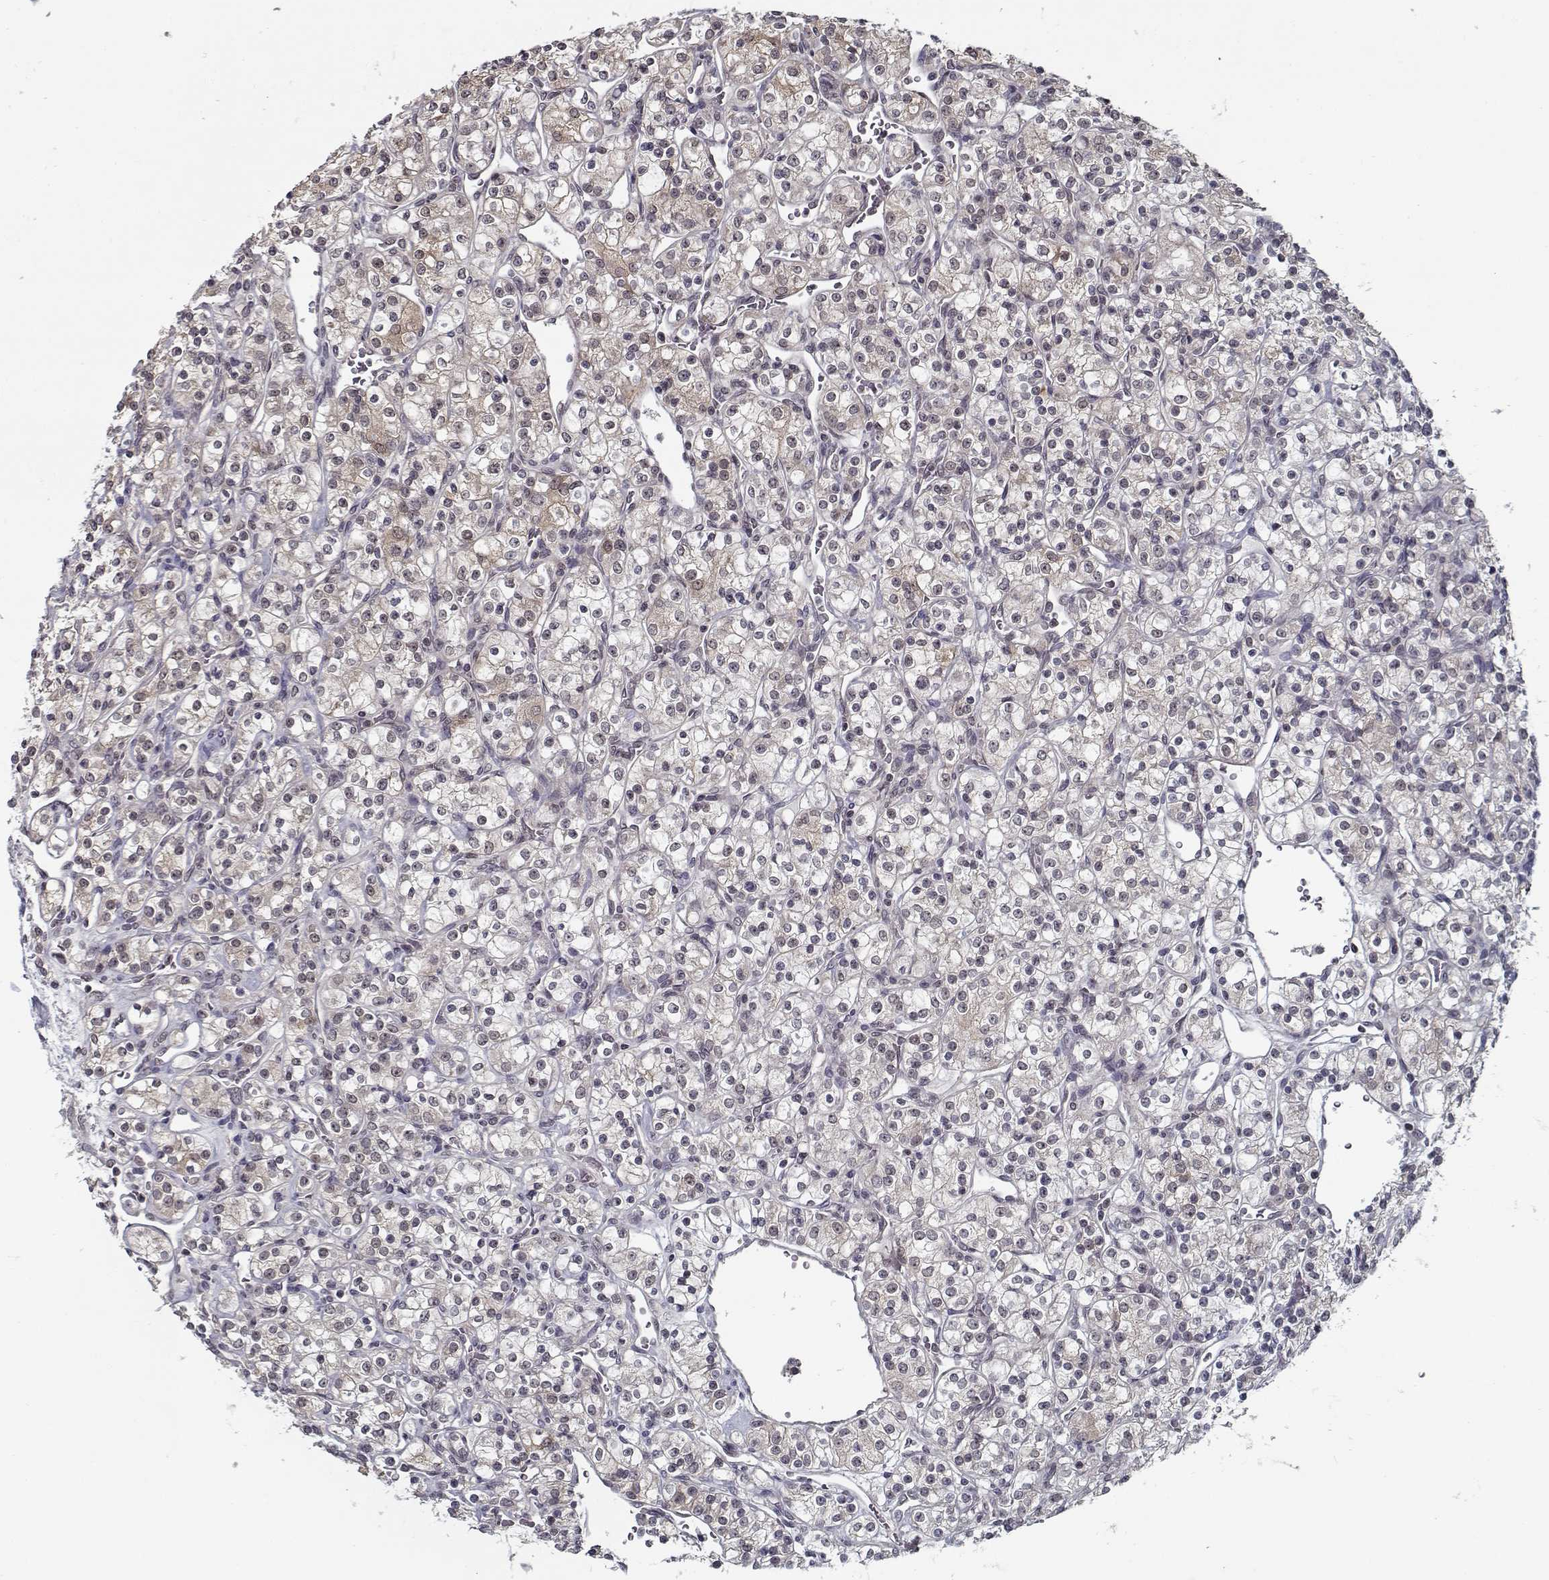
{"staining": {"intensity": "weak", "quantity": "<25%", "location": "cytoplasmic/membranous"}, "tissue": "renal cancer", "cell_type": "Tumor cells", "image_type": "cancer", "snomed": [{"axis": "morphology", "description": "Adenocarcinoma, NOS"}, {"axis": "topography", "description": "Kidney"}], "caption": "The IHC histopathology image has no significant expression in tumor cells of renal cancer tissue.", "gene": "TESPA1", "patient": {"sex": "male", "age": 77}}